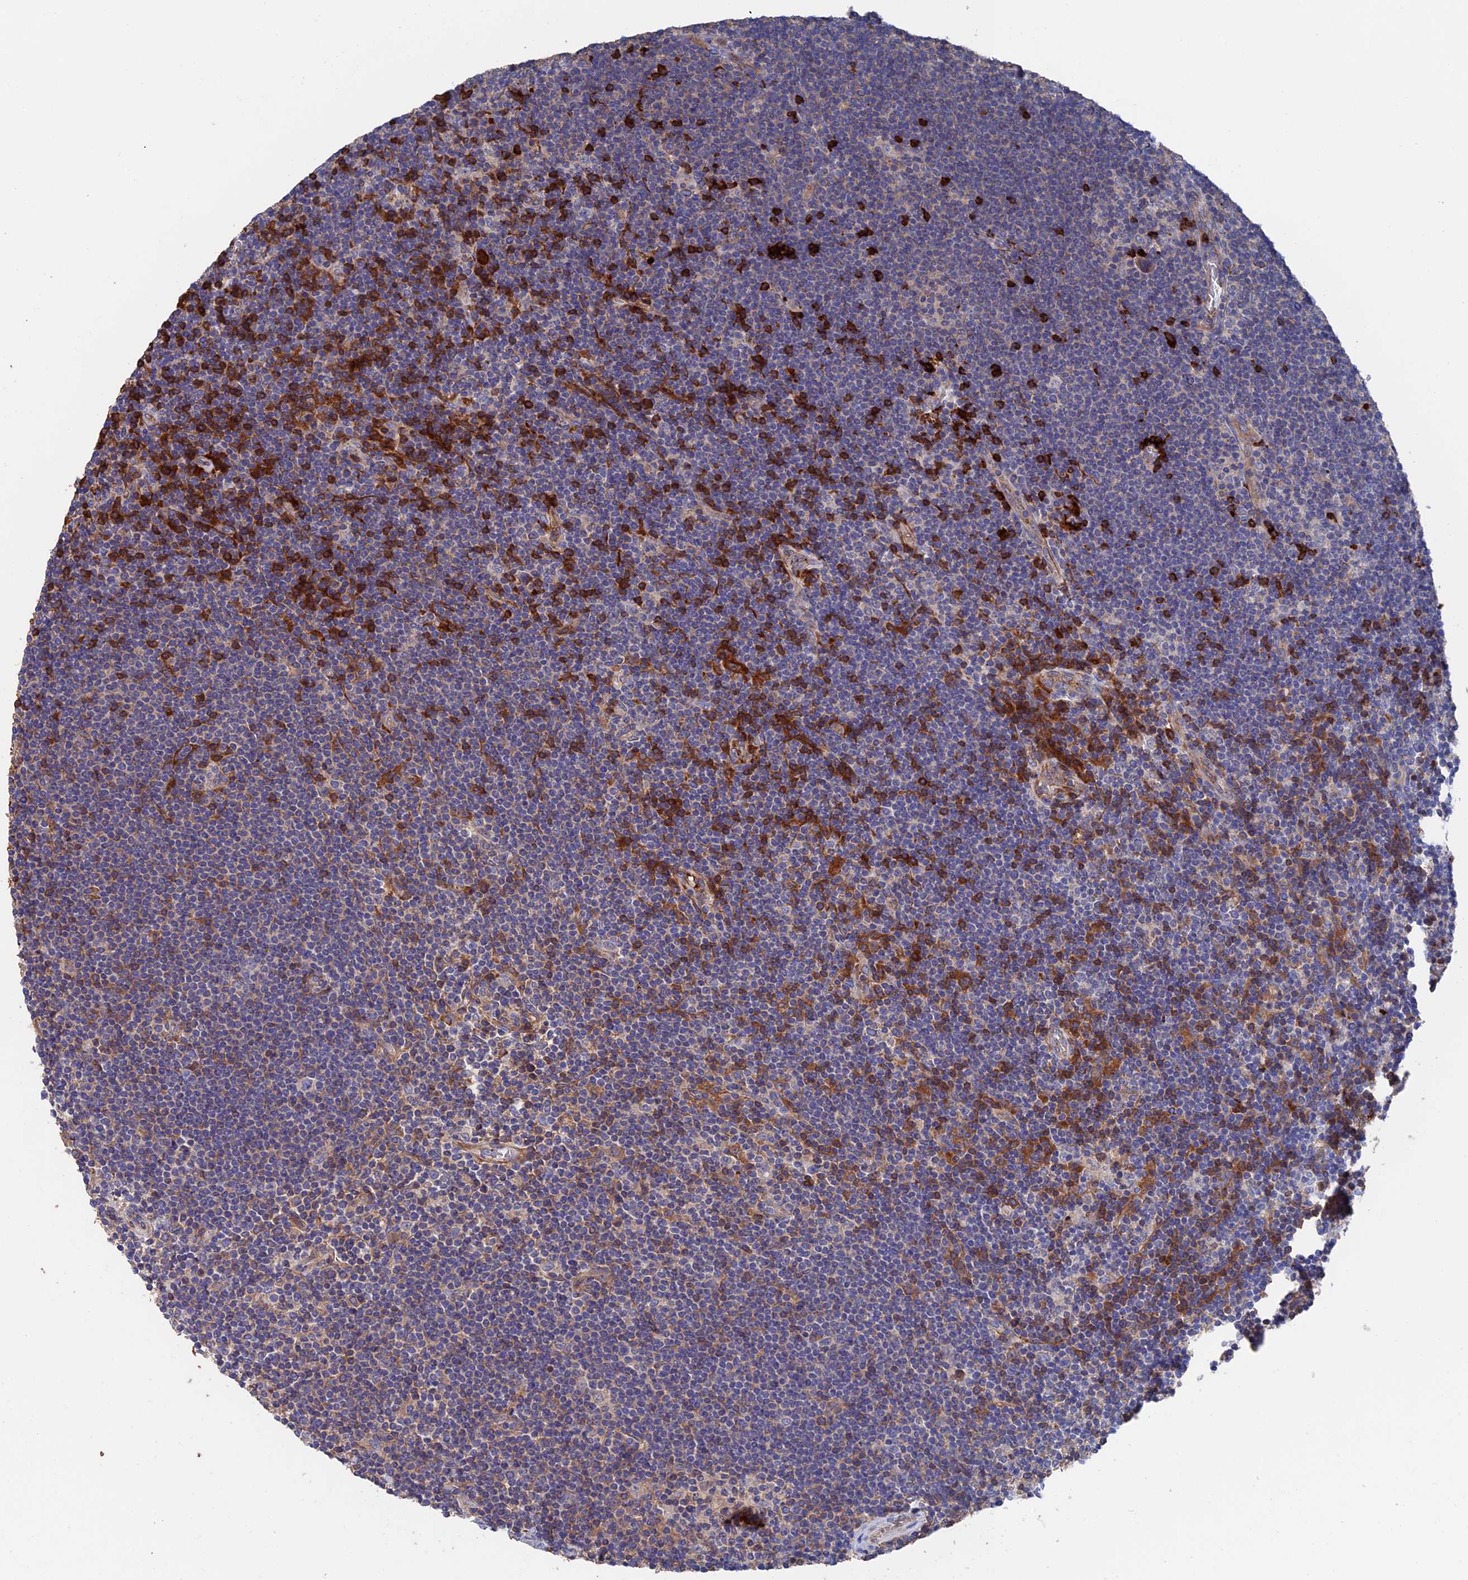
{"staining": {"intensity": "negative", "quantity": "none", "location": "none"}, "tissue": "lymphoma", "cell_type": "Tumor cells", "image_type": "cancer", "snomed": [{"axis": "morphology", "description": "Hodgkin's disease, NOS"}, {"axis": "topography", "description": "Lymph node"}], "caption": "The image shows no significant expression in tumor cells of Hodgkin's disease.", "gene": "HPF1", "patient": {"sex": "female", "age": 57}}